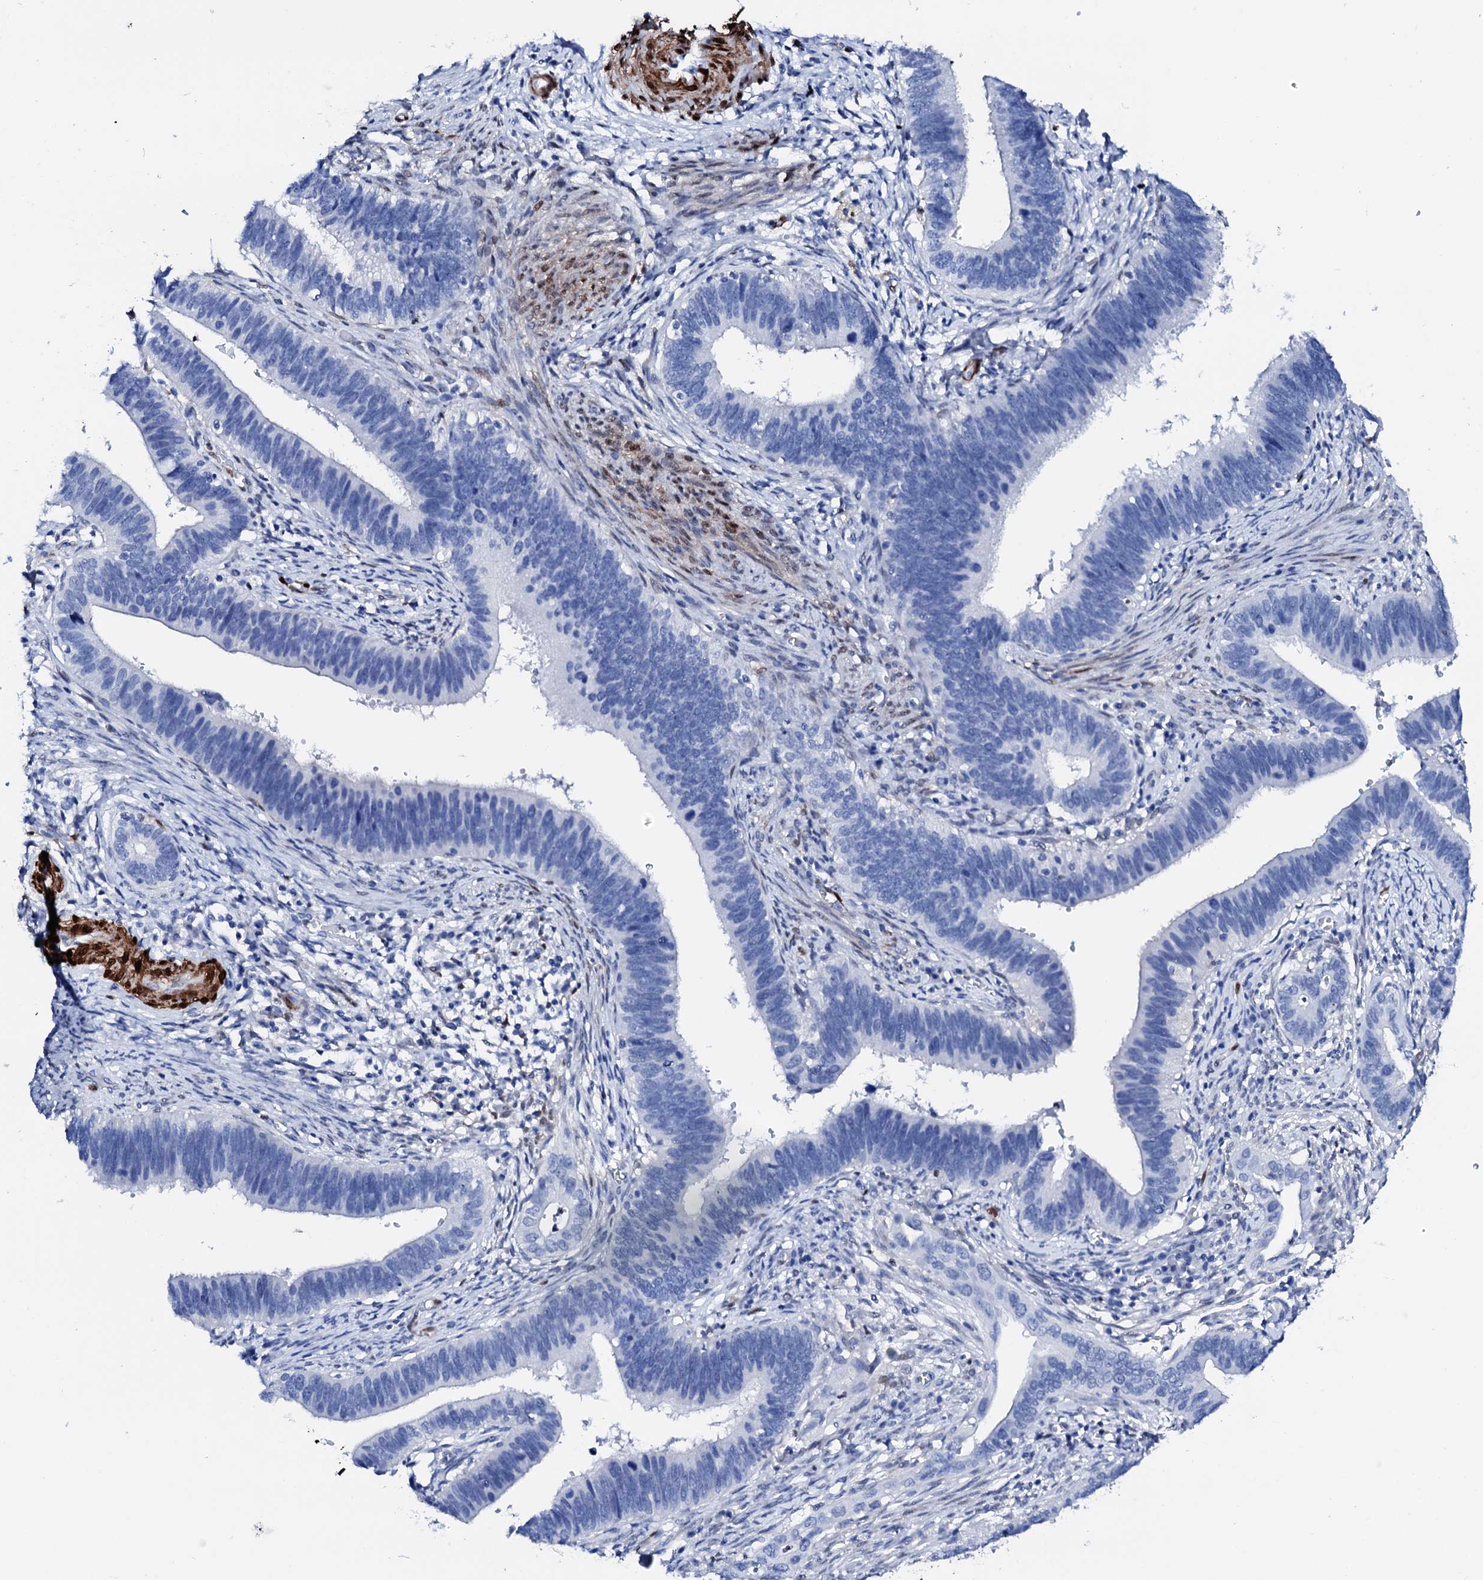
{"staining": {"intensity": "negative", "quantity": "none", "location": "none"}, "tissue": "cervical cancer", "cell_type": "Tumor cells", "image_type": "cancer", "snomed": [{"axis": "morphology", "description": "Adenocarcinoma, NOS"}, {"axis": "topography", "description": "Cervix"}], "caption": "Tumor cells are negative for protein expression in human adenocarcinoma (cervical). (Immunohistochemistry, brightfield microscopy, high magnification).", "gene": "NRIP2", "patient": {"sex": "female", "age": 42}}